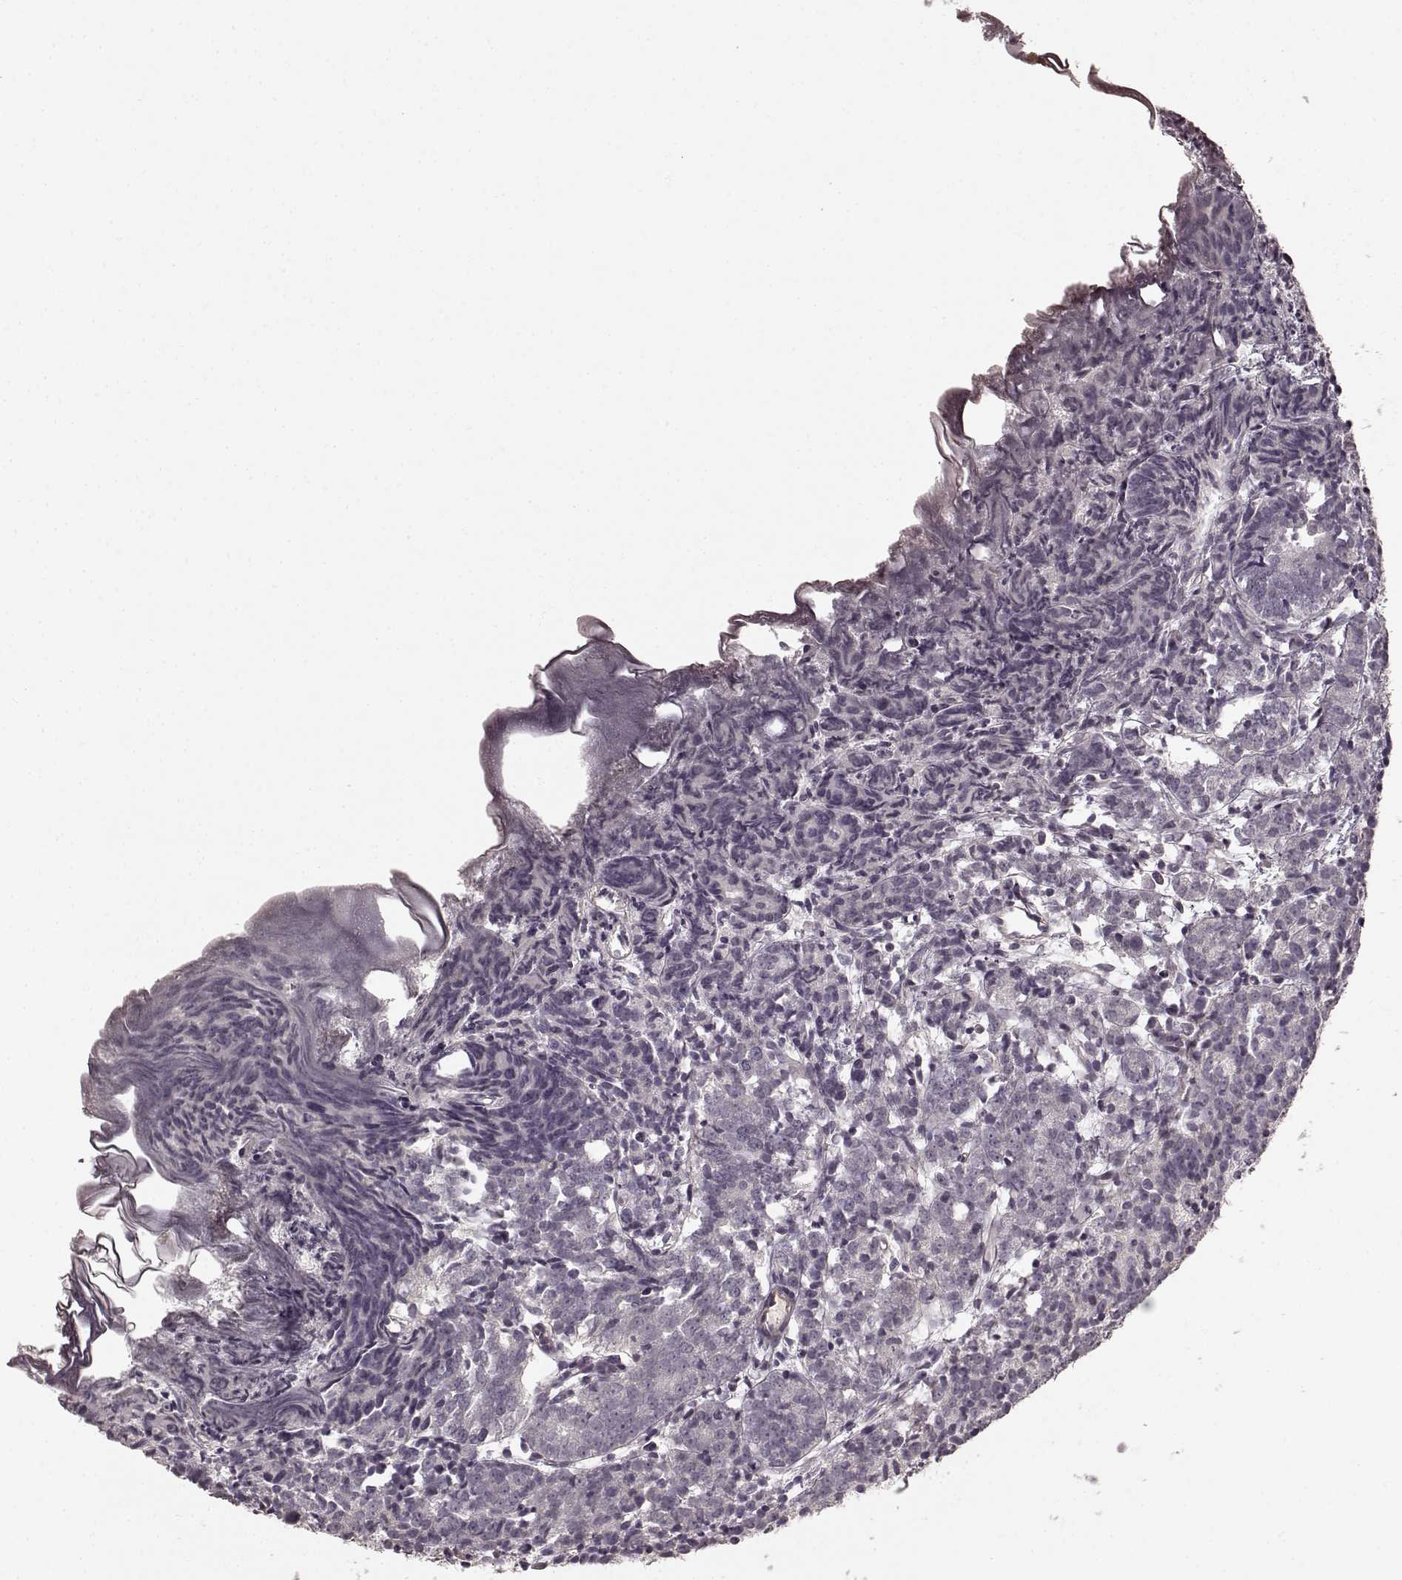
{"staining": {"intensity": "negative", "quantity": "none", "location": "none"}, "tissue": "prostate cancer", "cell_type": "Tumor cells", "image_type": "cancer", "snomed": [{"axis": "morphology", "description": "Adenocarcinoma, High grade"}, {"axis": "topography", "description": "Prostate"}], "caption": "This is an immunohistochemistry image of human high-grade adenocarcinoma (prostate). There is no positivity in tumor cells.", "gene": "PRKCE", "patient": {"sex": "male", "age": 53}}